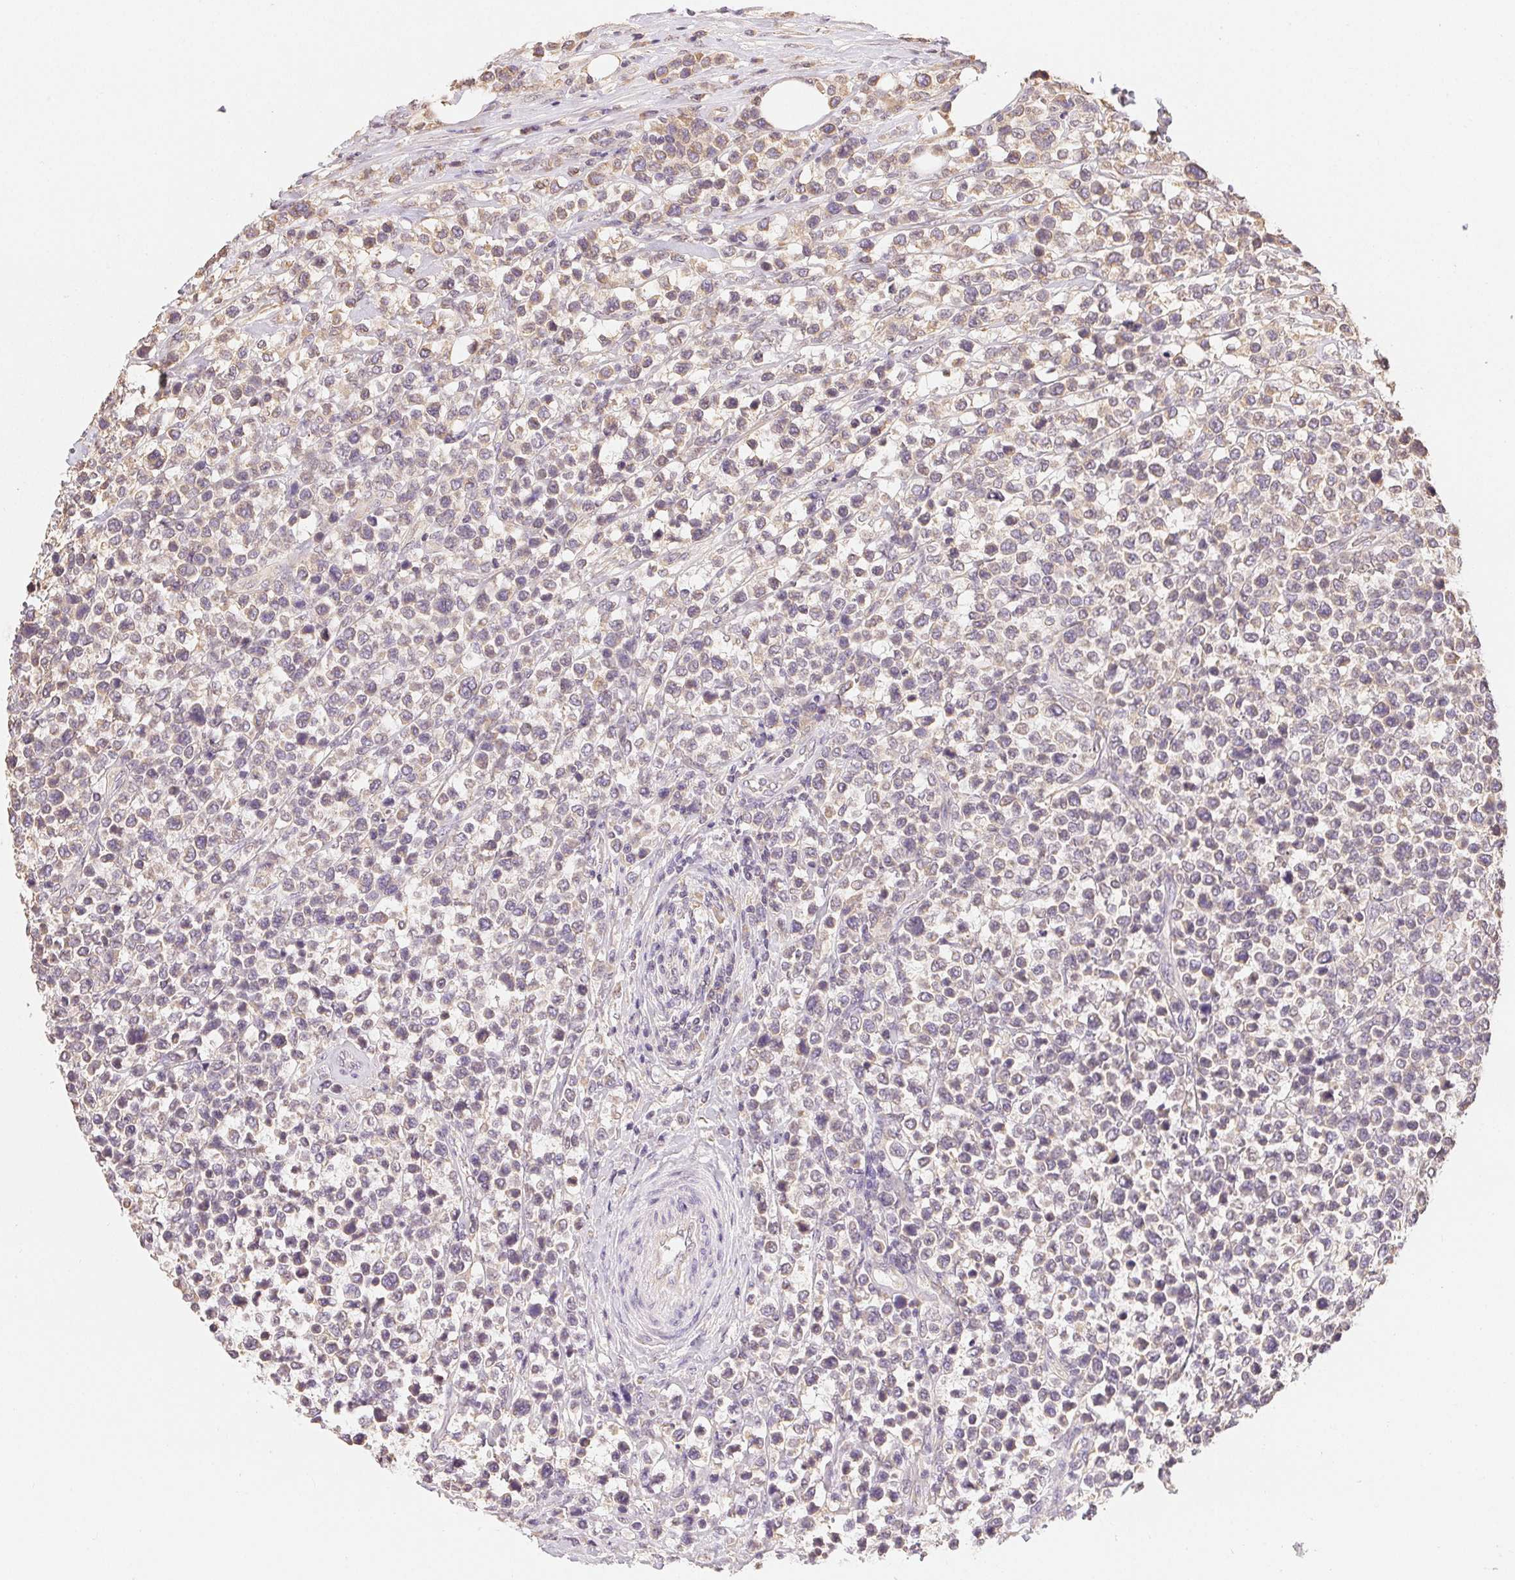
{"staining": {"intensity": "negative", "quantity": "none", "location": "none"}, "tissue": "lymphoma", "cell_type": "Tumor cells", "image_type": "cancer", "snomed": [{"axis": "morphology", "description": "Malignant lymphoma, non-Hodgkin's type, High grade"}, {"axis": "topography", "description": "Soft tissue"}], "caption": "DAB immunohistochemical staining of high-grade malignant lymphoma, non-Hodgkin's type reveals no significant expression in tumor cells.", "gene": "SEZ6L2", "patient": {"sex": "female", "age": 56}}